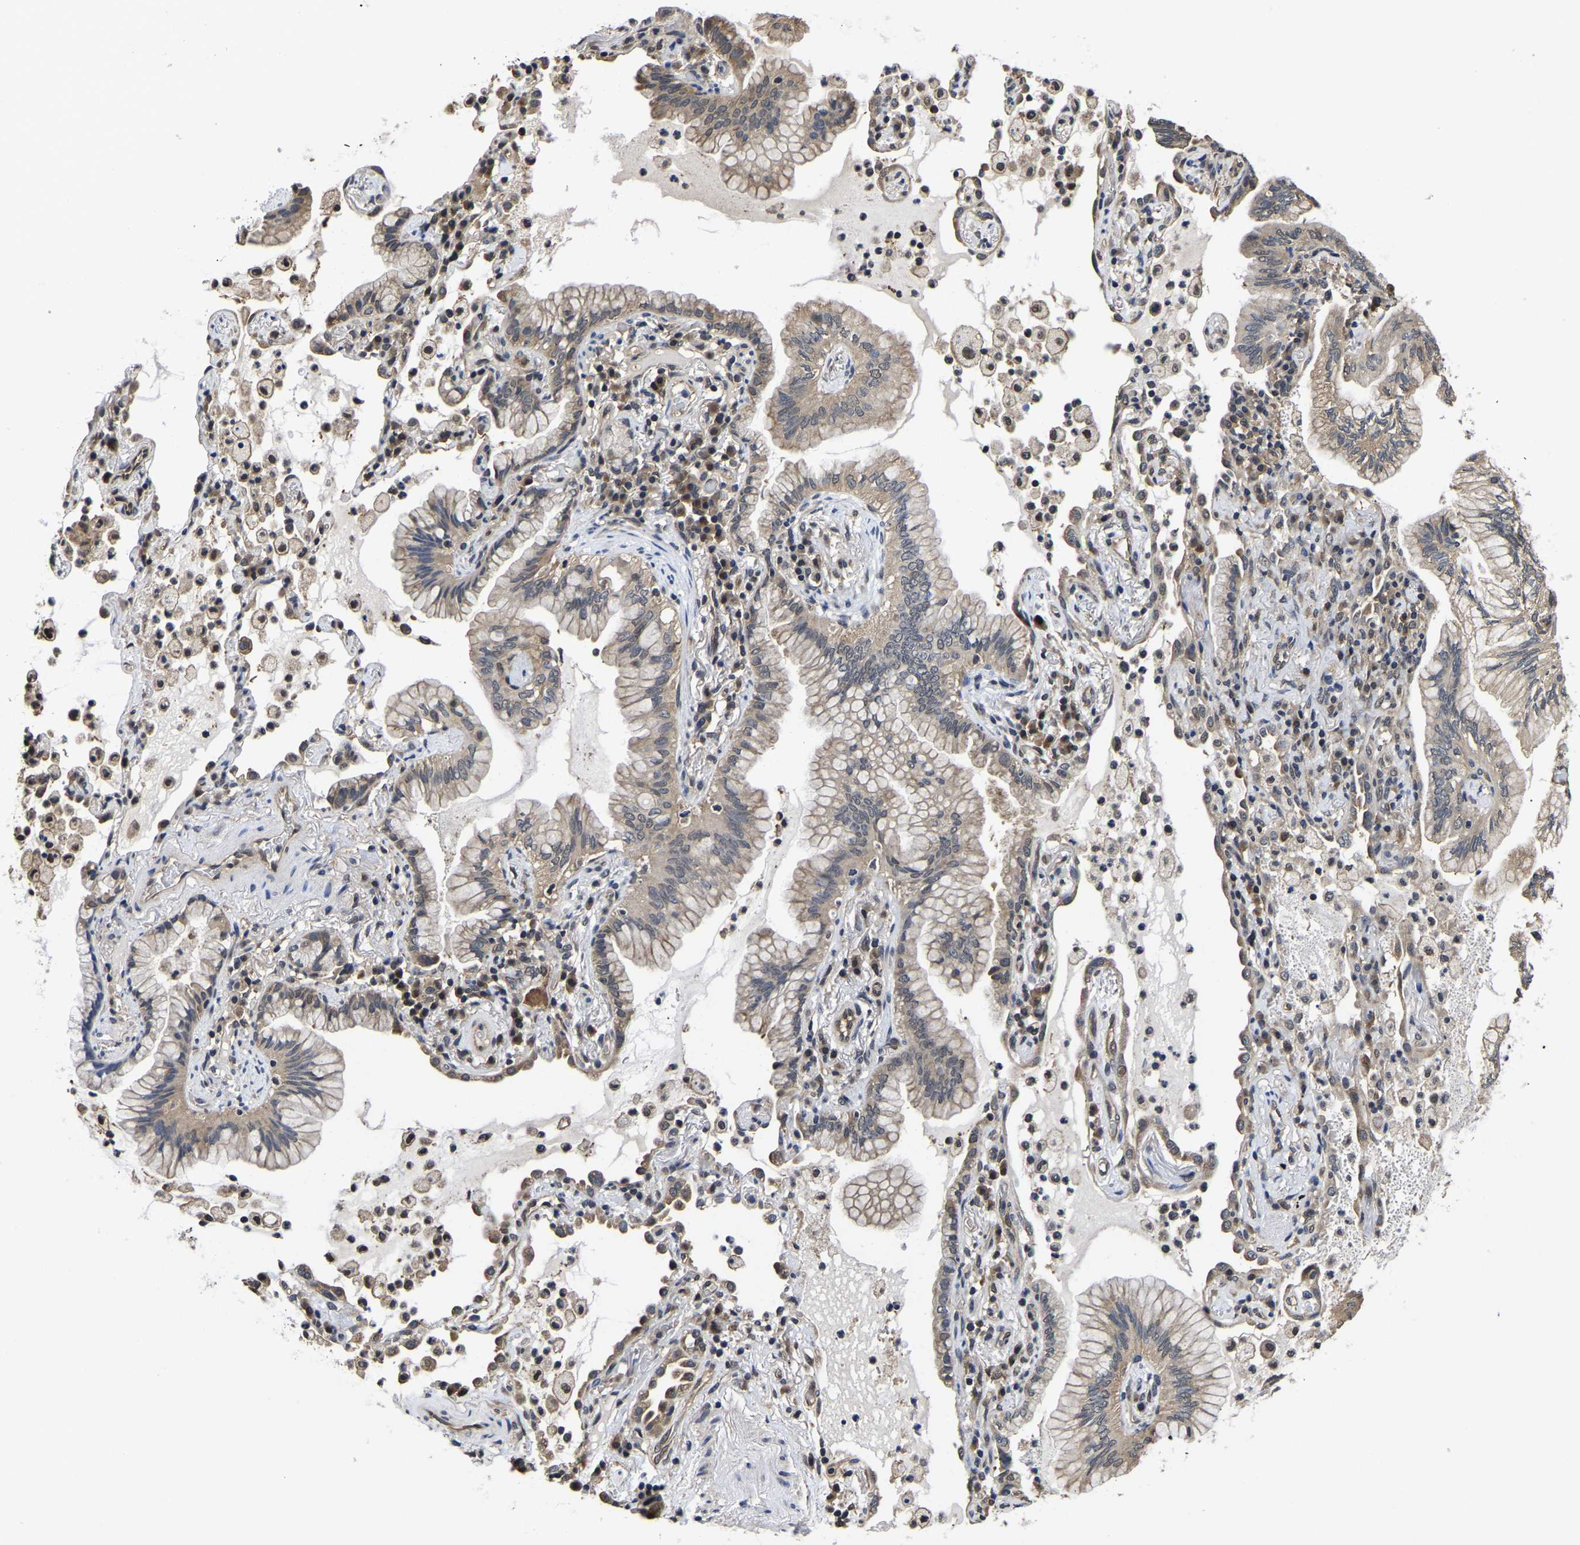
{"staining": {"intensity": "weak", "quantity": ">75%", "location": "cytoplasmic/membranous,nuclear"}, "tissue": "lung cancer", "cell_type": "Tumor cells", "image_type": "cancer", "snomed": [{"axis": "morphology", "description": "Adenocarcinoma, NOS"}, {"axis": "topography", "description": "Lung"}], "caption": "Immunohistochemistry photomicrograph of human lung cancer stained for a protein (brown), which displays low levels of weak cytoplasmic/membranous and nuclear staining in approximately >75% of tumor cells.", "gene": "MCOLN2", "patient": {"sex": "female", "age": 70}}